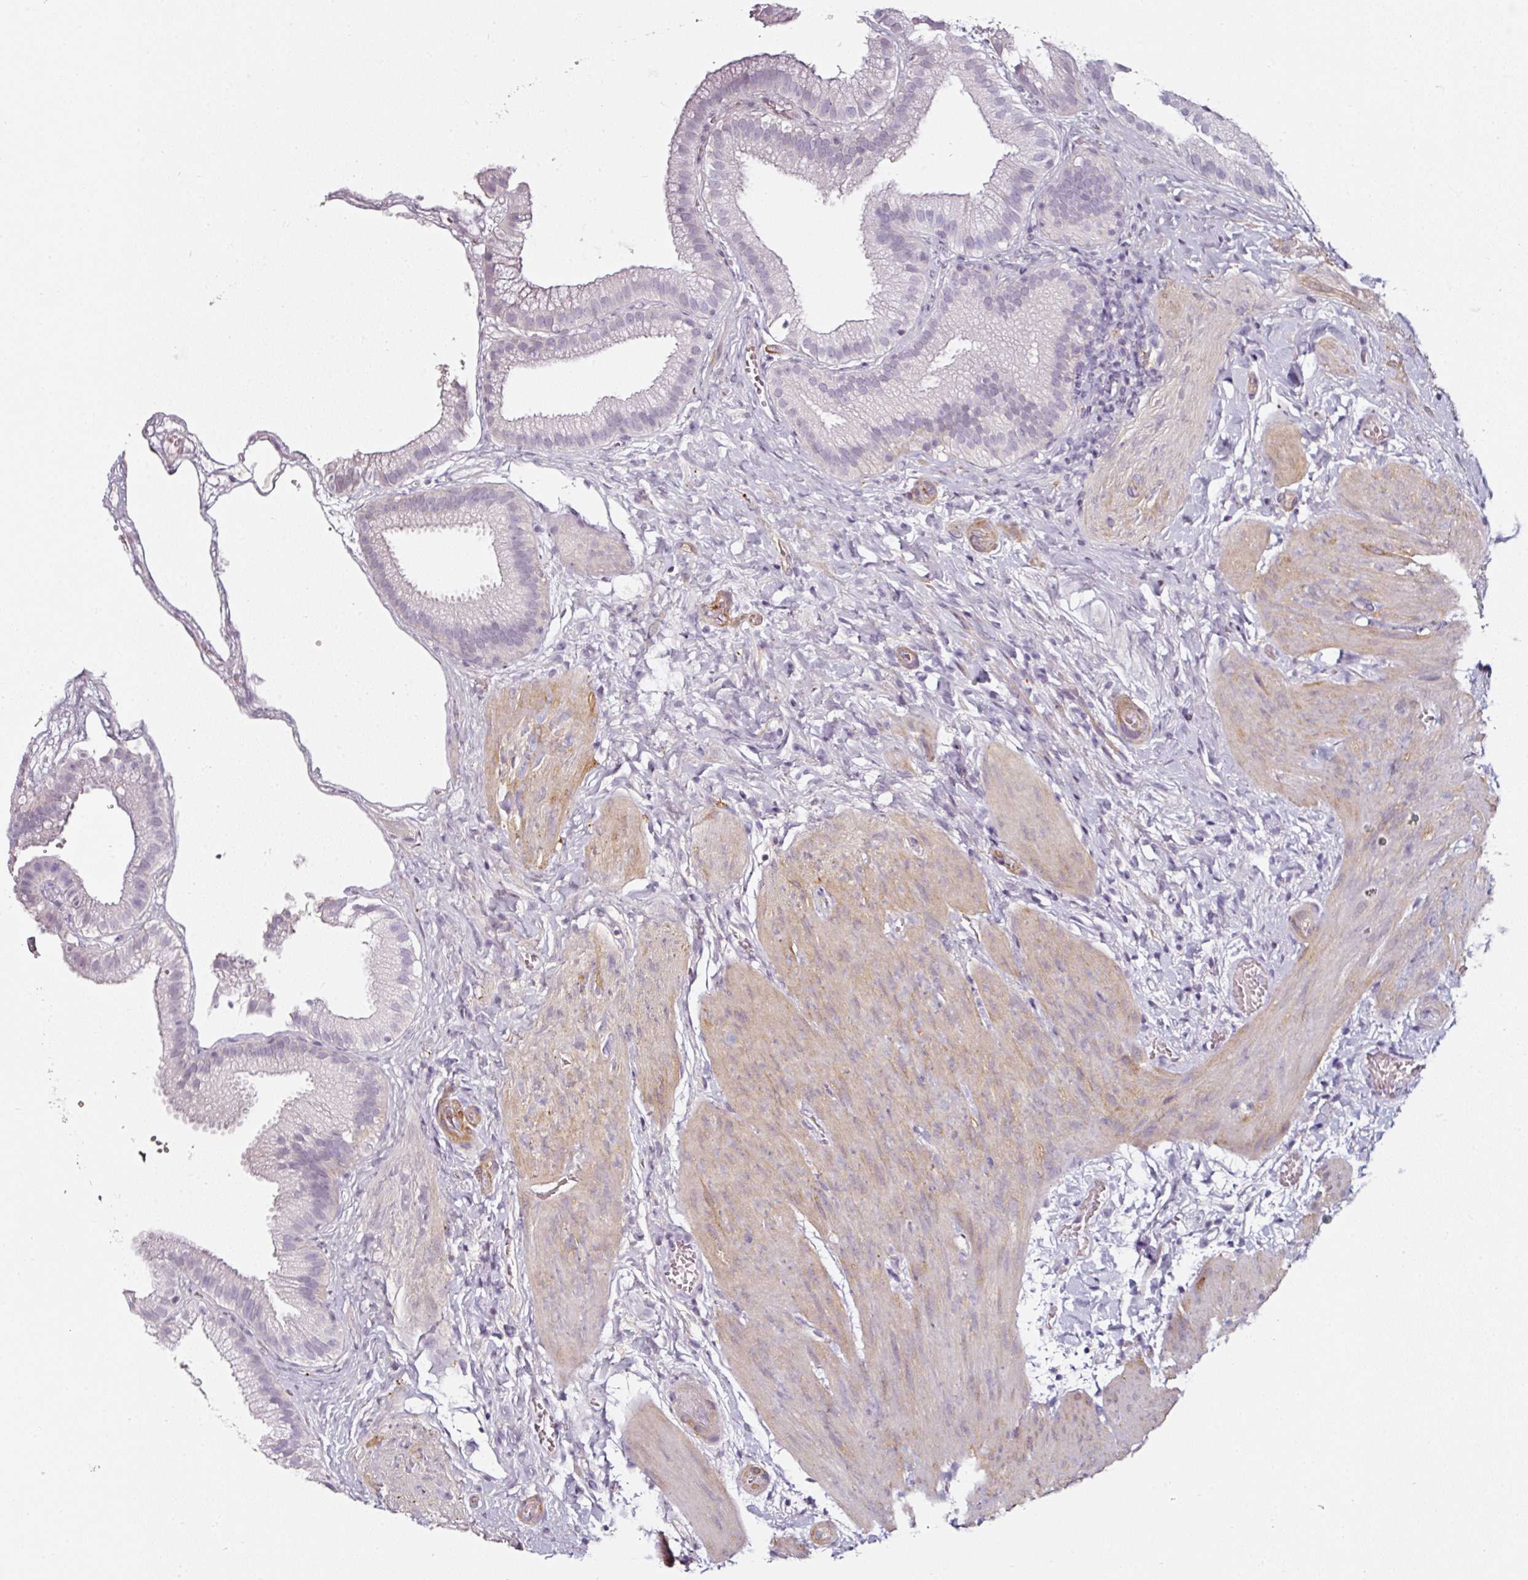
{"staining": {"intensity": "negative", "quantity": "none", "location": "none"}, "tissue": "gallbladder", "cell_type": "Glandular cells", "image_type": "normal", "snomed": [{"axis": "morphology", "description": "Normal tissue, NOS"}, {"axis": "topography", "description": "Gallbladder"}], "caption": "This is a photomicrograph of IHC staining of unremarkable gallbladder, which shows no expression in glandular cells.", "gene": "CAP2", "patient": {"sex": "female", "age": 63}}